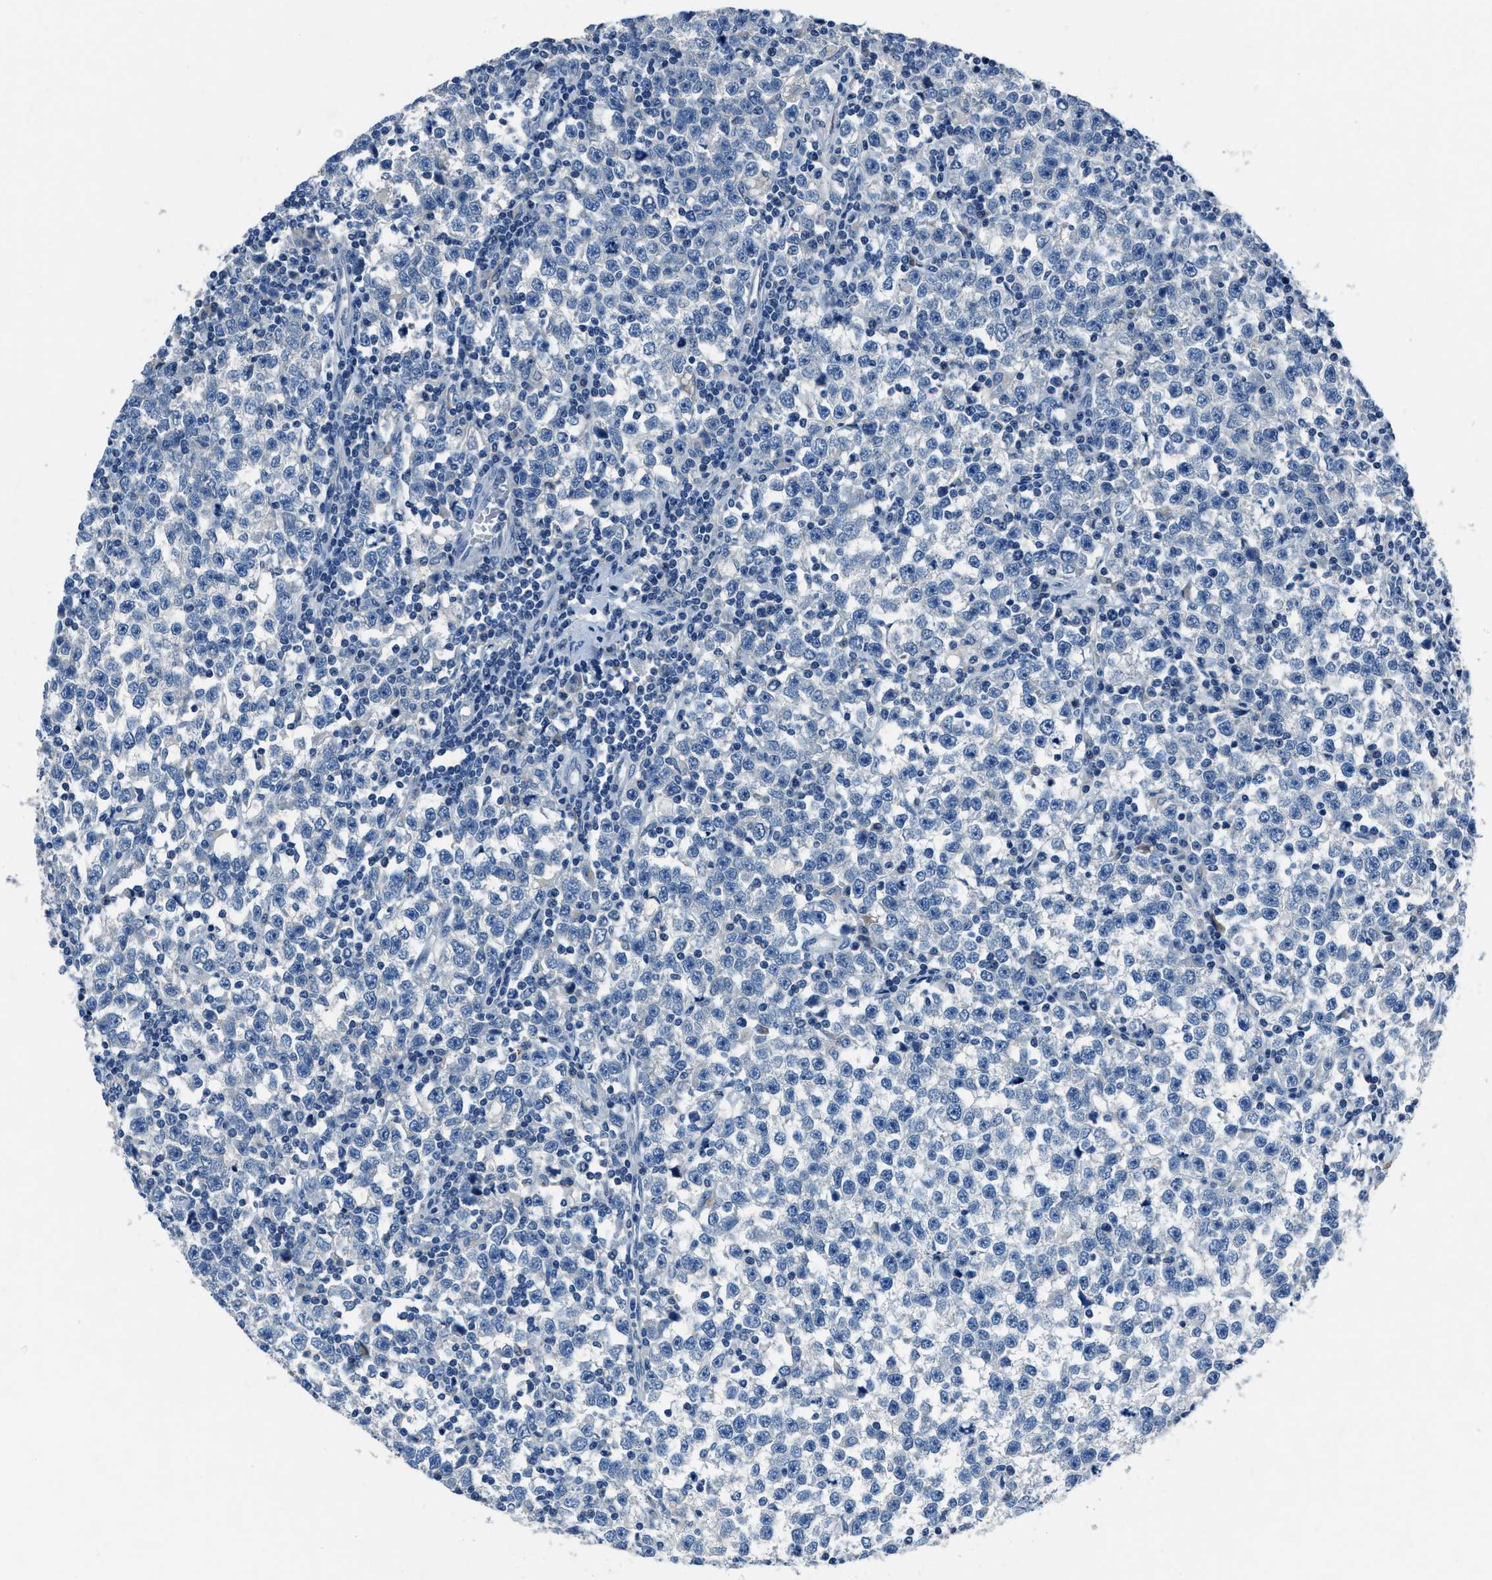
{"staining": {"intensity": "negative", "quantity": "none", "location": "none"}, "tissue": "testis cancer", "cell_type": "Tumor cells", "image_type": "cancer", "snomed": [{"axis": "morphology", "description": "Seminoma, NOS"}, {"axis": "topography", "description": "Testis"}], "caption": "Immunohistochemistry photomicrograph of neoplastic tissue: testis cancer stained with DAB (3,3'-diaminobenzidine) exhibits no significant protein expression in tumor cells.", "gene": "ADAM2", "patient": {"sex": "male", "age": 43}}